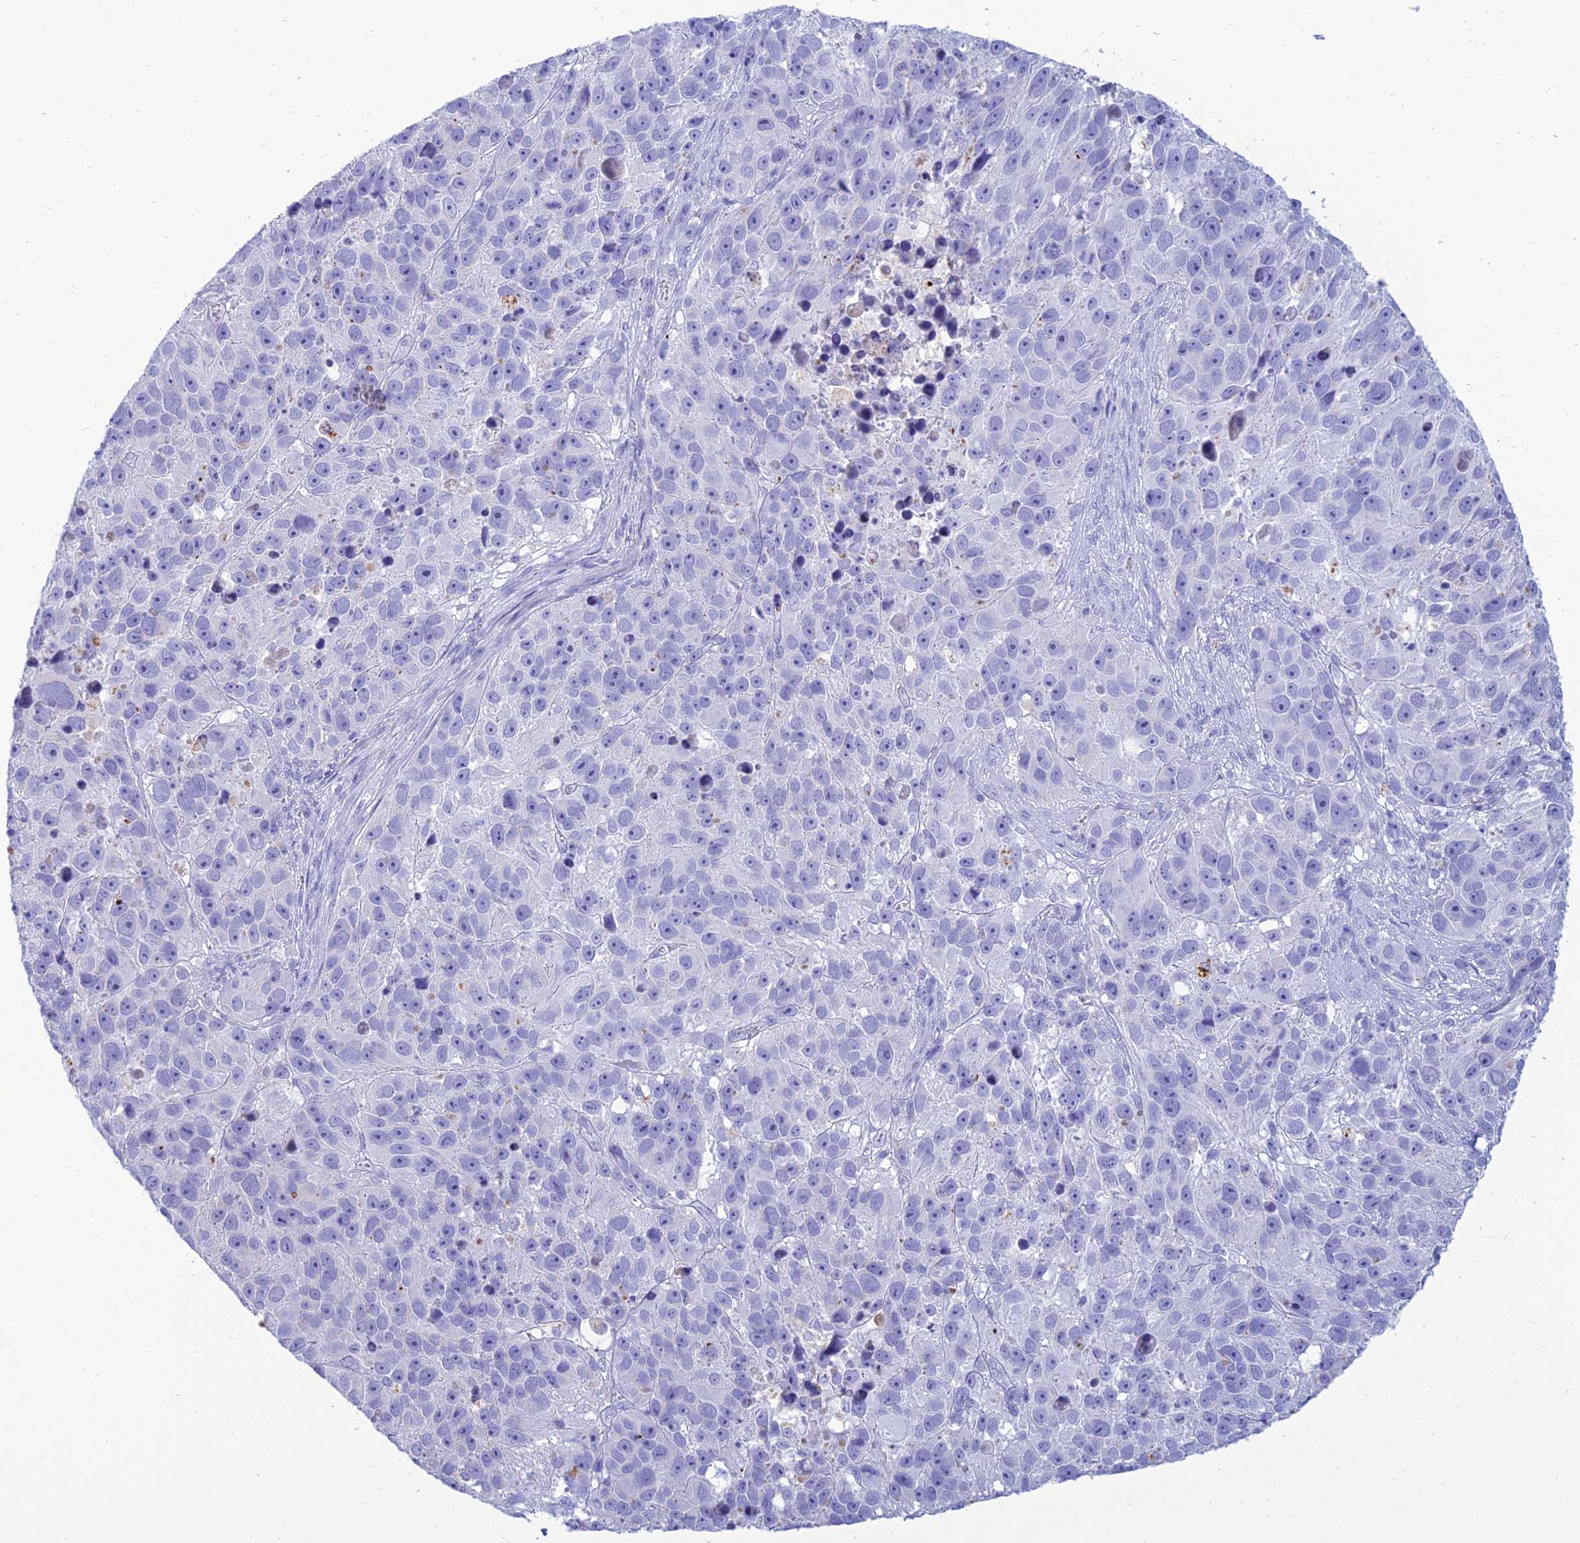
{"staining": {"intensity": "negative", "quantity": "none", "location": "none"}, "tissue": "melanoma", "cell_type": "Tumor cells", "image_type": "cancer", "snomed": [{"axis": "morphology", "description": "Malignant melanoma, NOS"}, {"axis": "topography", "description": "Skin"}], "caption": "Image shows no protein positivity in tumor cells of malignant melanoma tissue.", "gene": "MAL2", "patient": {"sex": "male", "age": 84}}